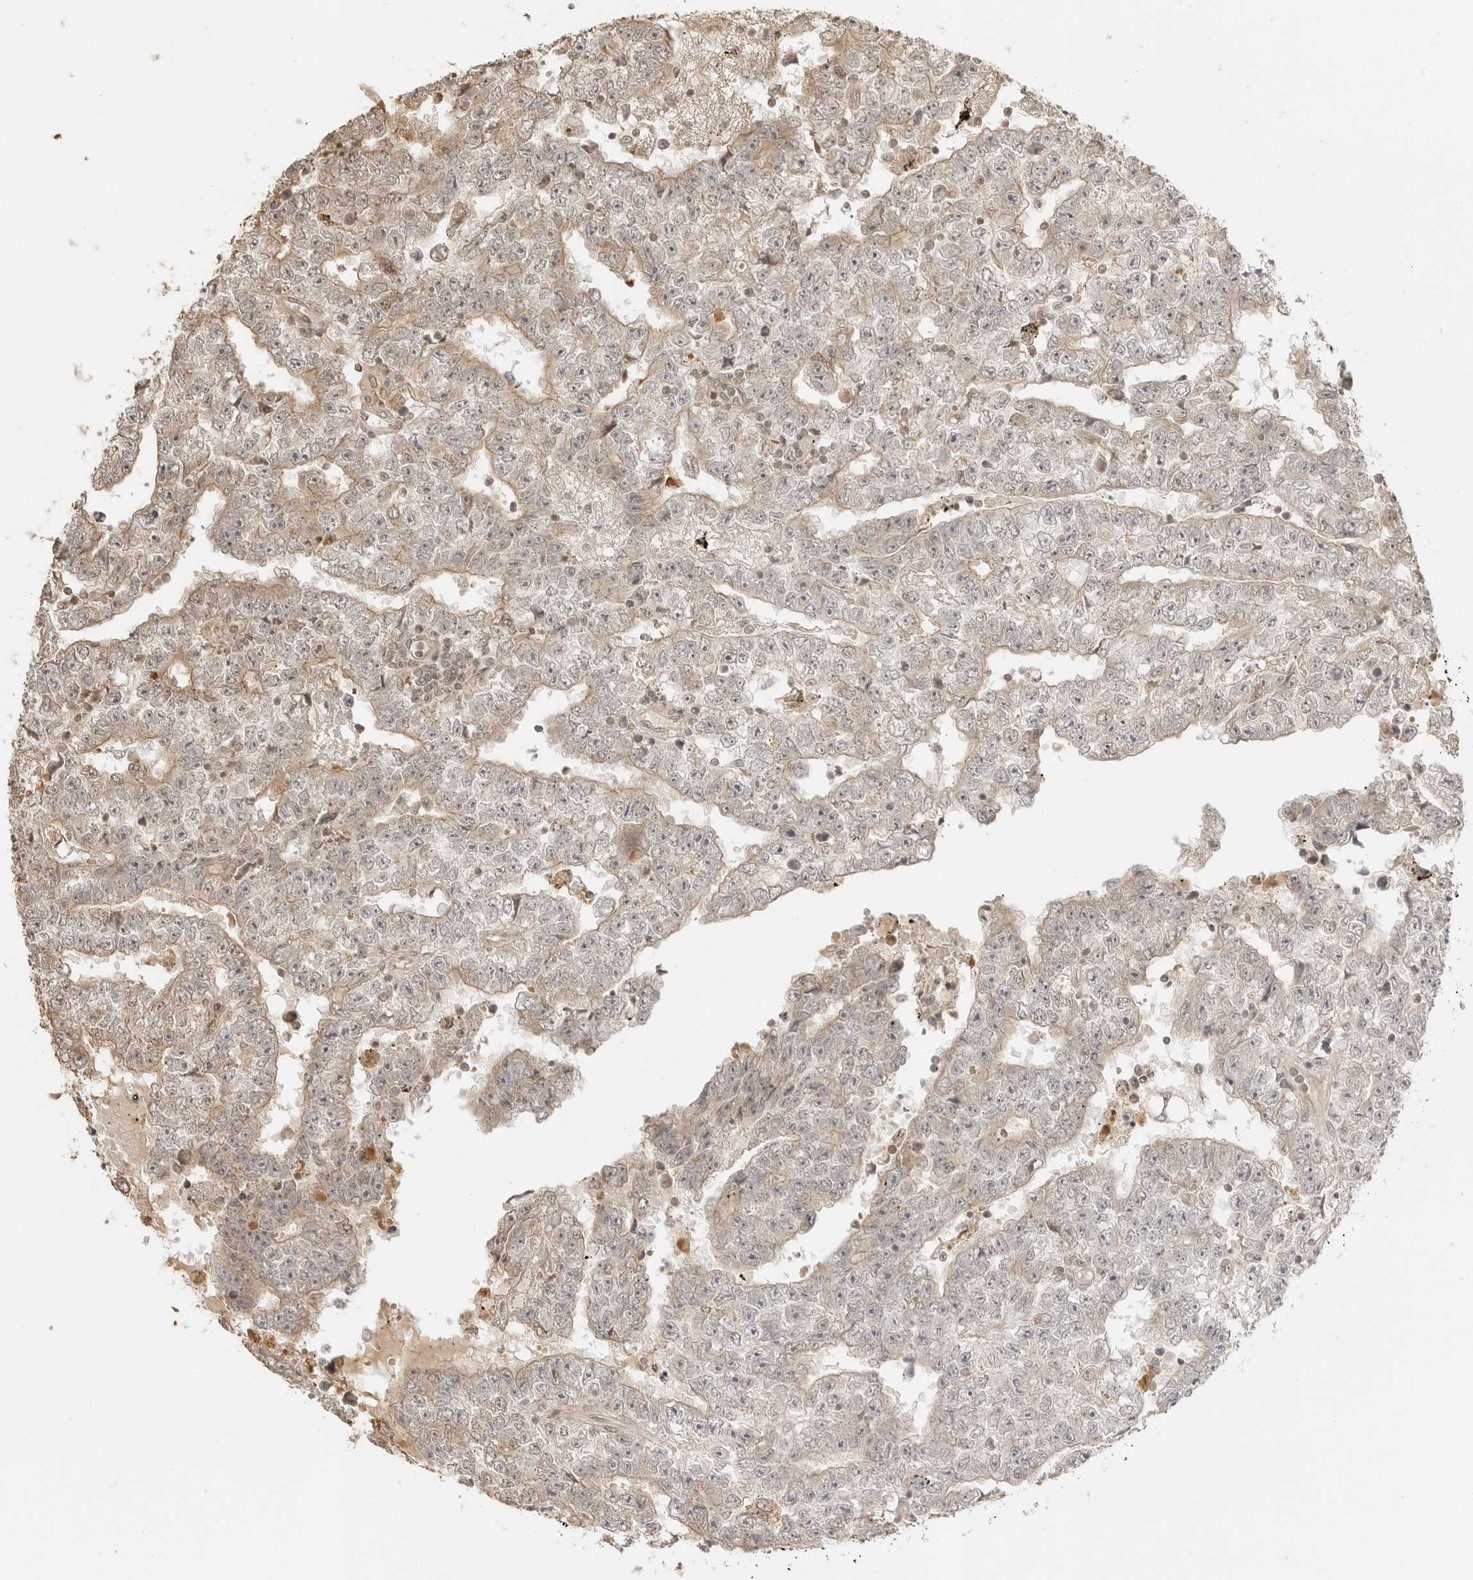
{"staining": {"intensity": "weak", "quantity": "<25%", "location": "cytoplasmic/membranous"}, "tissue": "testis cancer", "cell_type": "Tumor cells", "image_type": "cancer", "snomed": [{"axis": "morphology", "description": "Carcinoma, Embryonal, NOS"}, {"axis": "topography", "description": "Testis"}], "caption": "Human embryonal carcinoma (testis) stained for a protein using immunohistochemistry shows no positivity in tumor cells.", "gene": "IKBKE", "patient": {"sex": "male", "age": 25}}